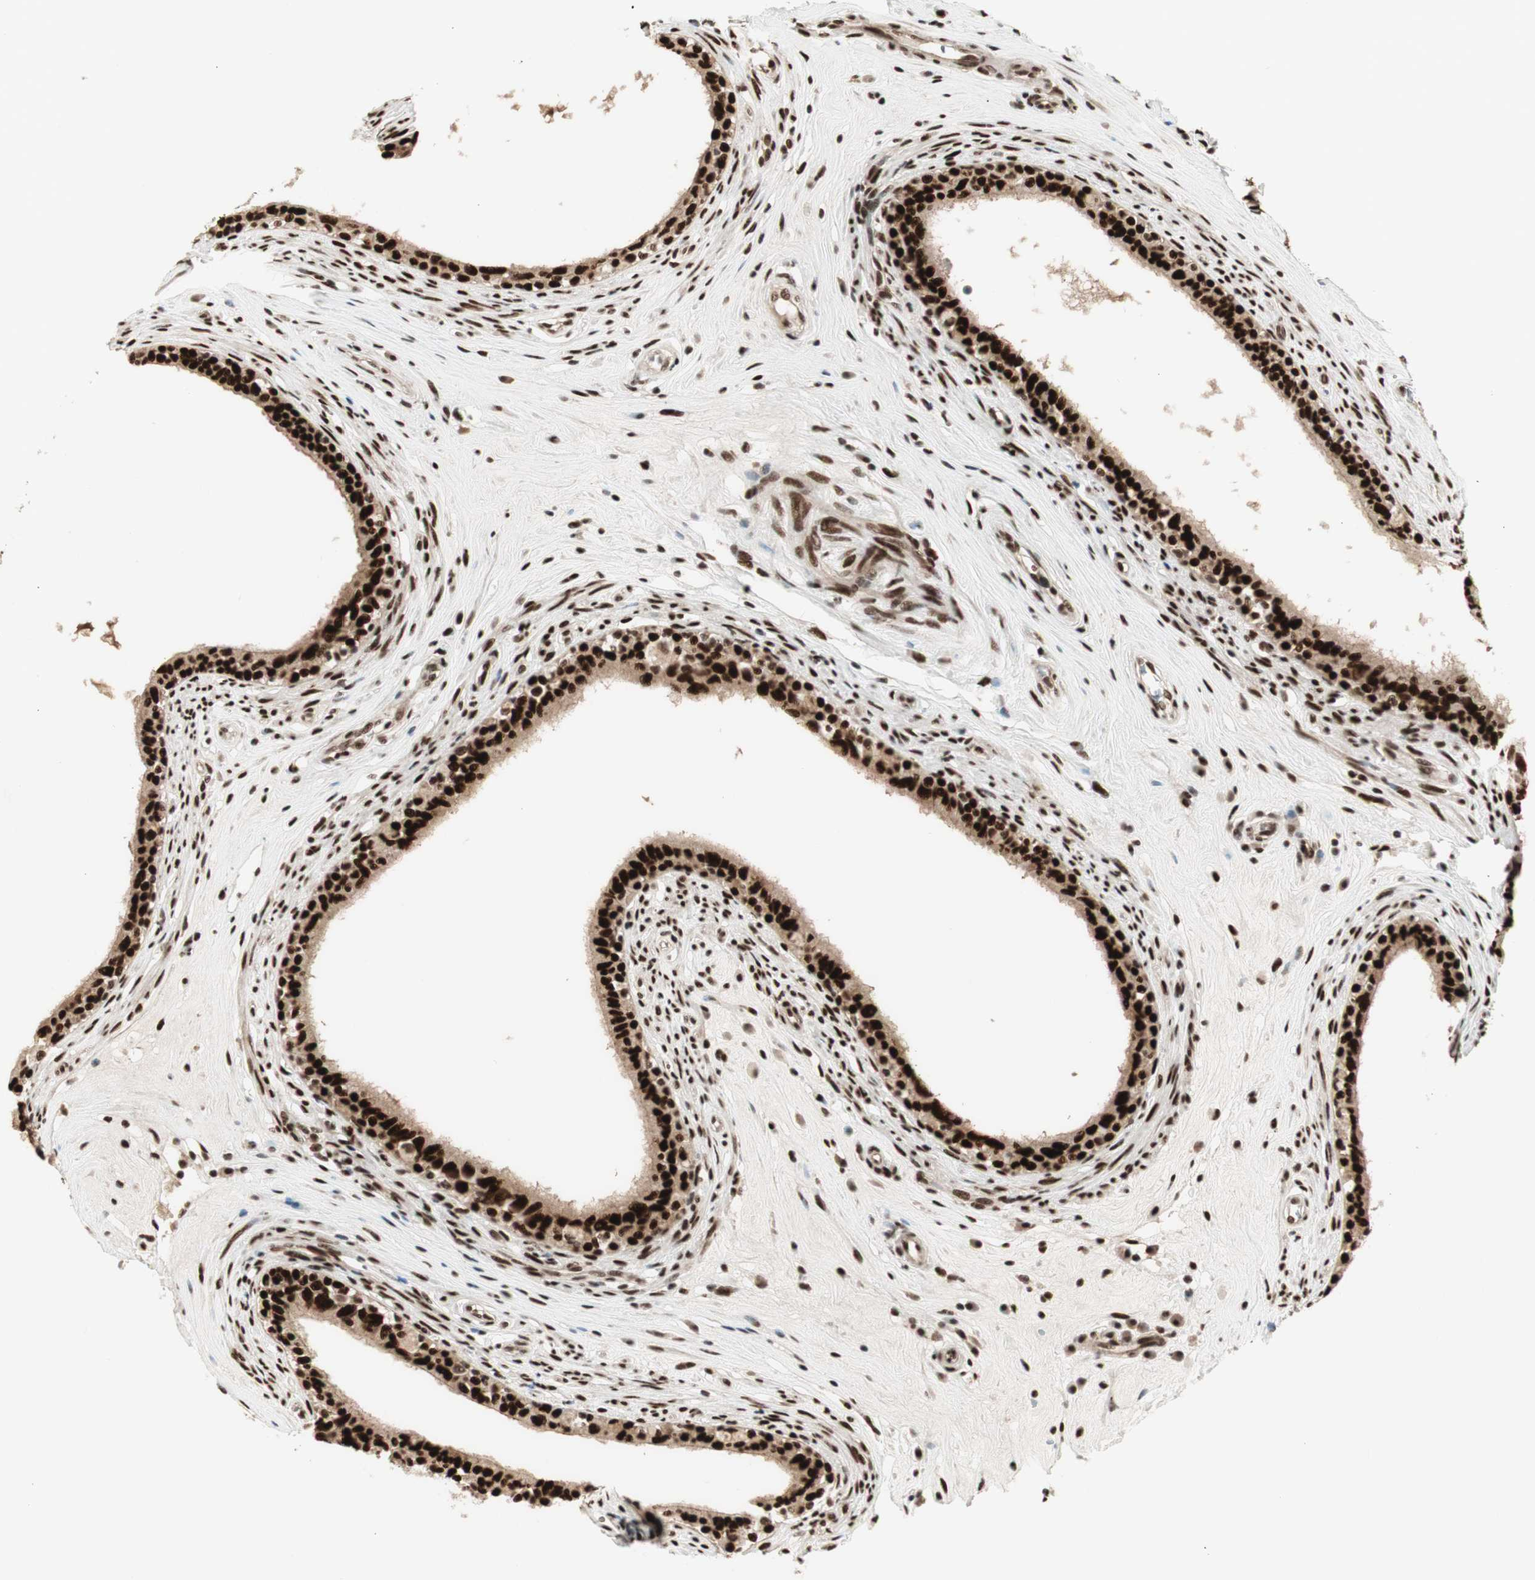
{"staining": {"intensity": "strong", "quantity": ">75%", "location": "nuclear"}, "tissue": "epididymis", "cell_type": "Glandular cells", "image_type": "normal", "snomed": [{"axis": "morphology", "description": "Normal tissue, NOS"}, {"axis": "morphology", "description": "Inflammation, NOS"}, {"axis": "topography", "description": "Epididymis"}], "caption": "Immunohistochemistry (IHC) (DAB (3,3'-diaminobenzidine)) staining of benign epididymis exhibits strong nuclear protein staining in approximately >75% of glandular cells. The protein is shown in brown color, while the nuclei are stained blue.", "gene": "HEXIM1", "patient": {"sex": "male", "age": 84}}